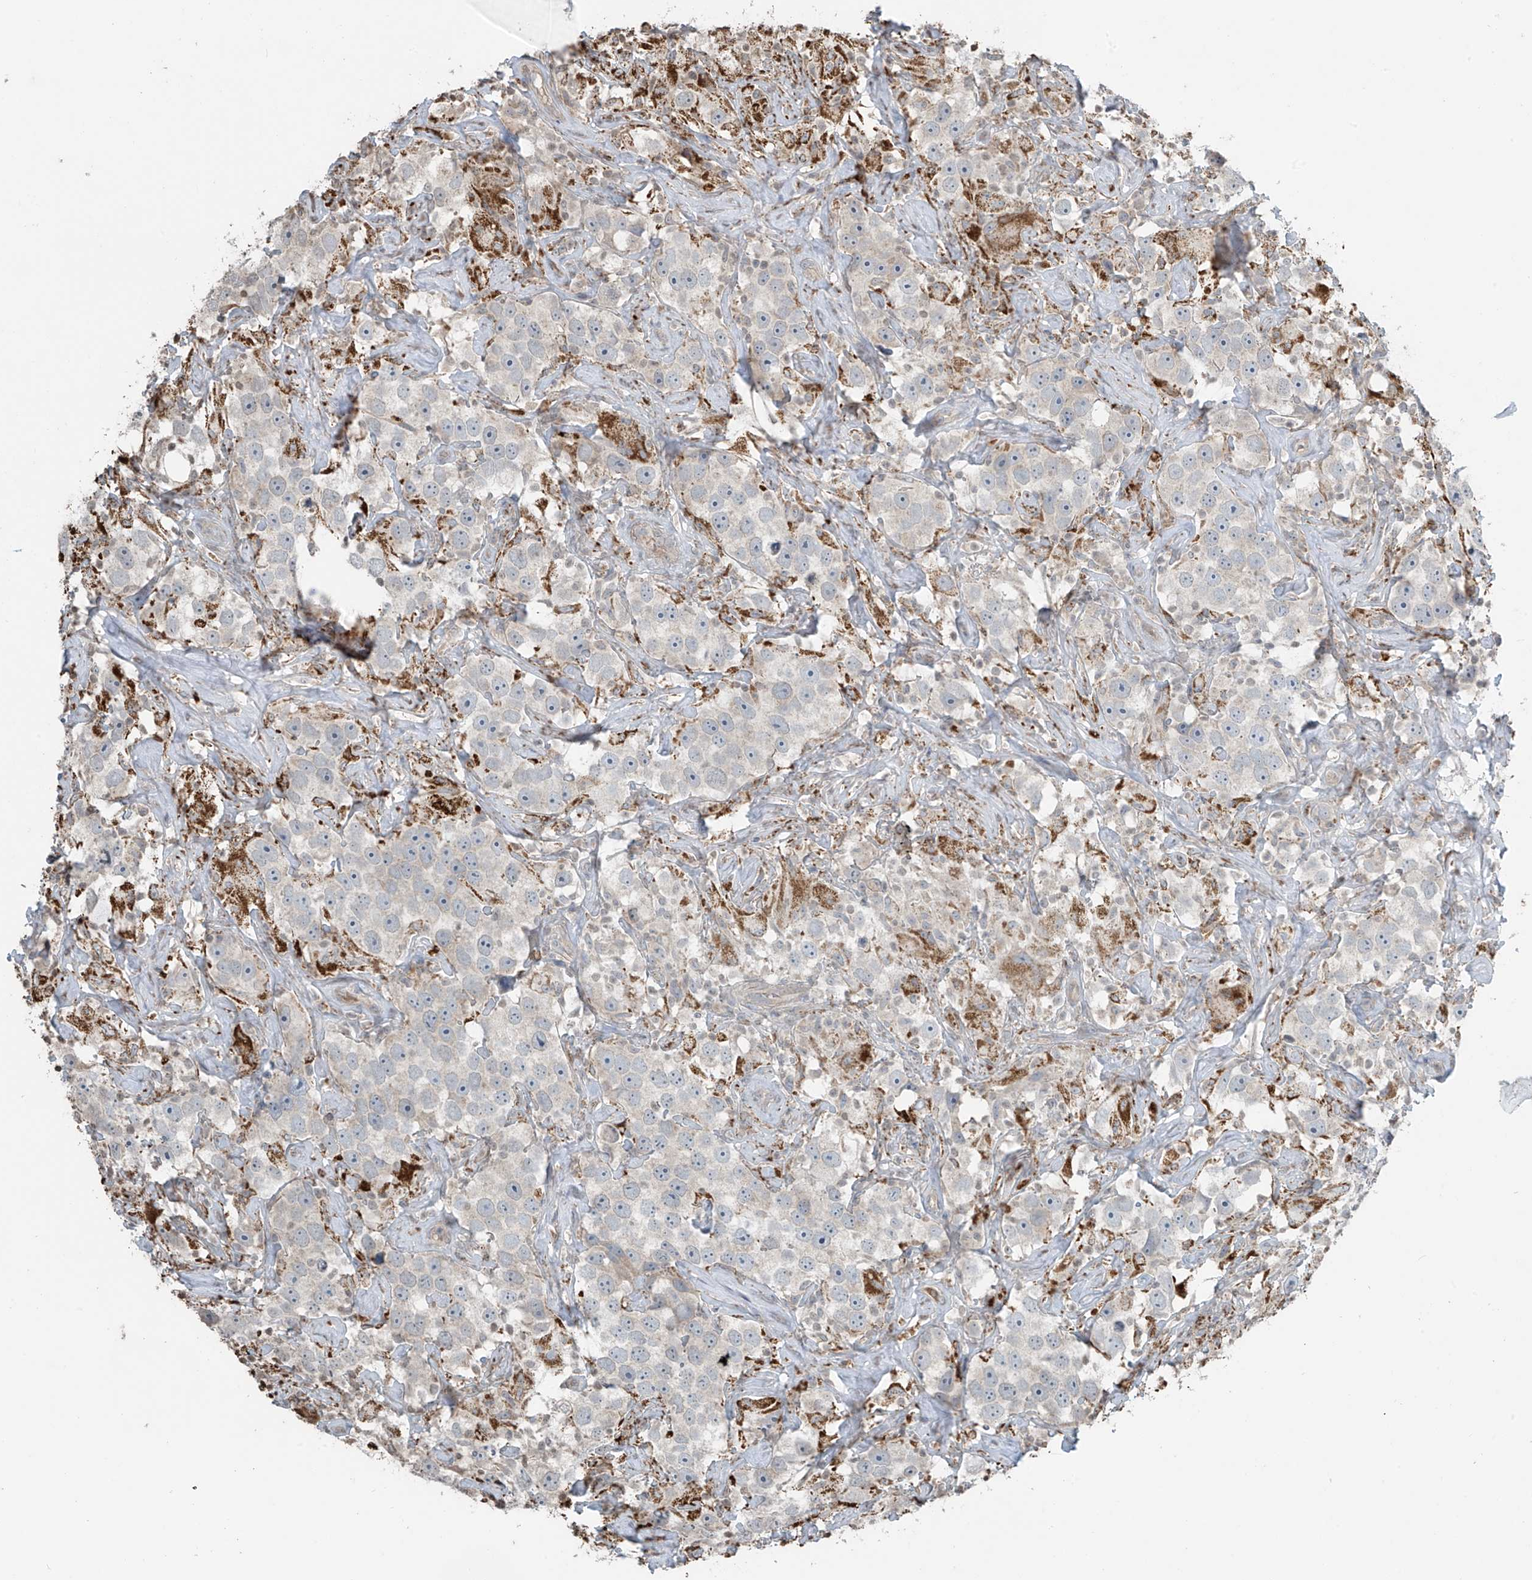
{"staining": {"intensity": "negative", "quantity": "none", "location": "none"}, "tissue": "testis cancer", "cell_type": "Tumor cells", "image_type": "cancer", "snomed": [{"axis": "morphology", "description": "Seminoma, NOS"}, {"axis": "topography", "description": "Testis"}], "caption": "This is a photomicrograph of IHC staining of testis cancer, which shows no positivity in tumor cells.", "gene": "HOXA11", "patient": {"sex": "male", "age": 49}}